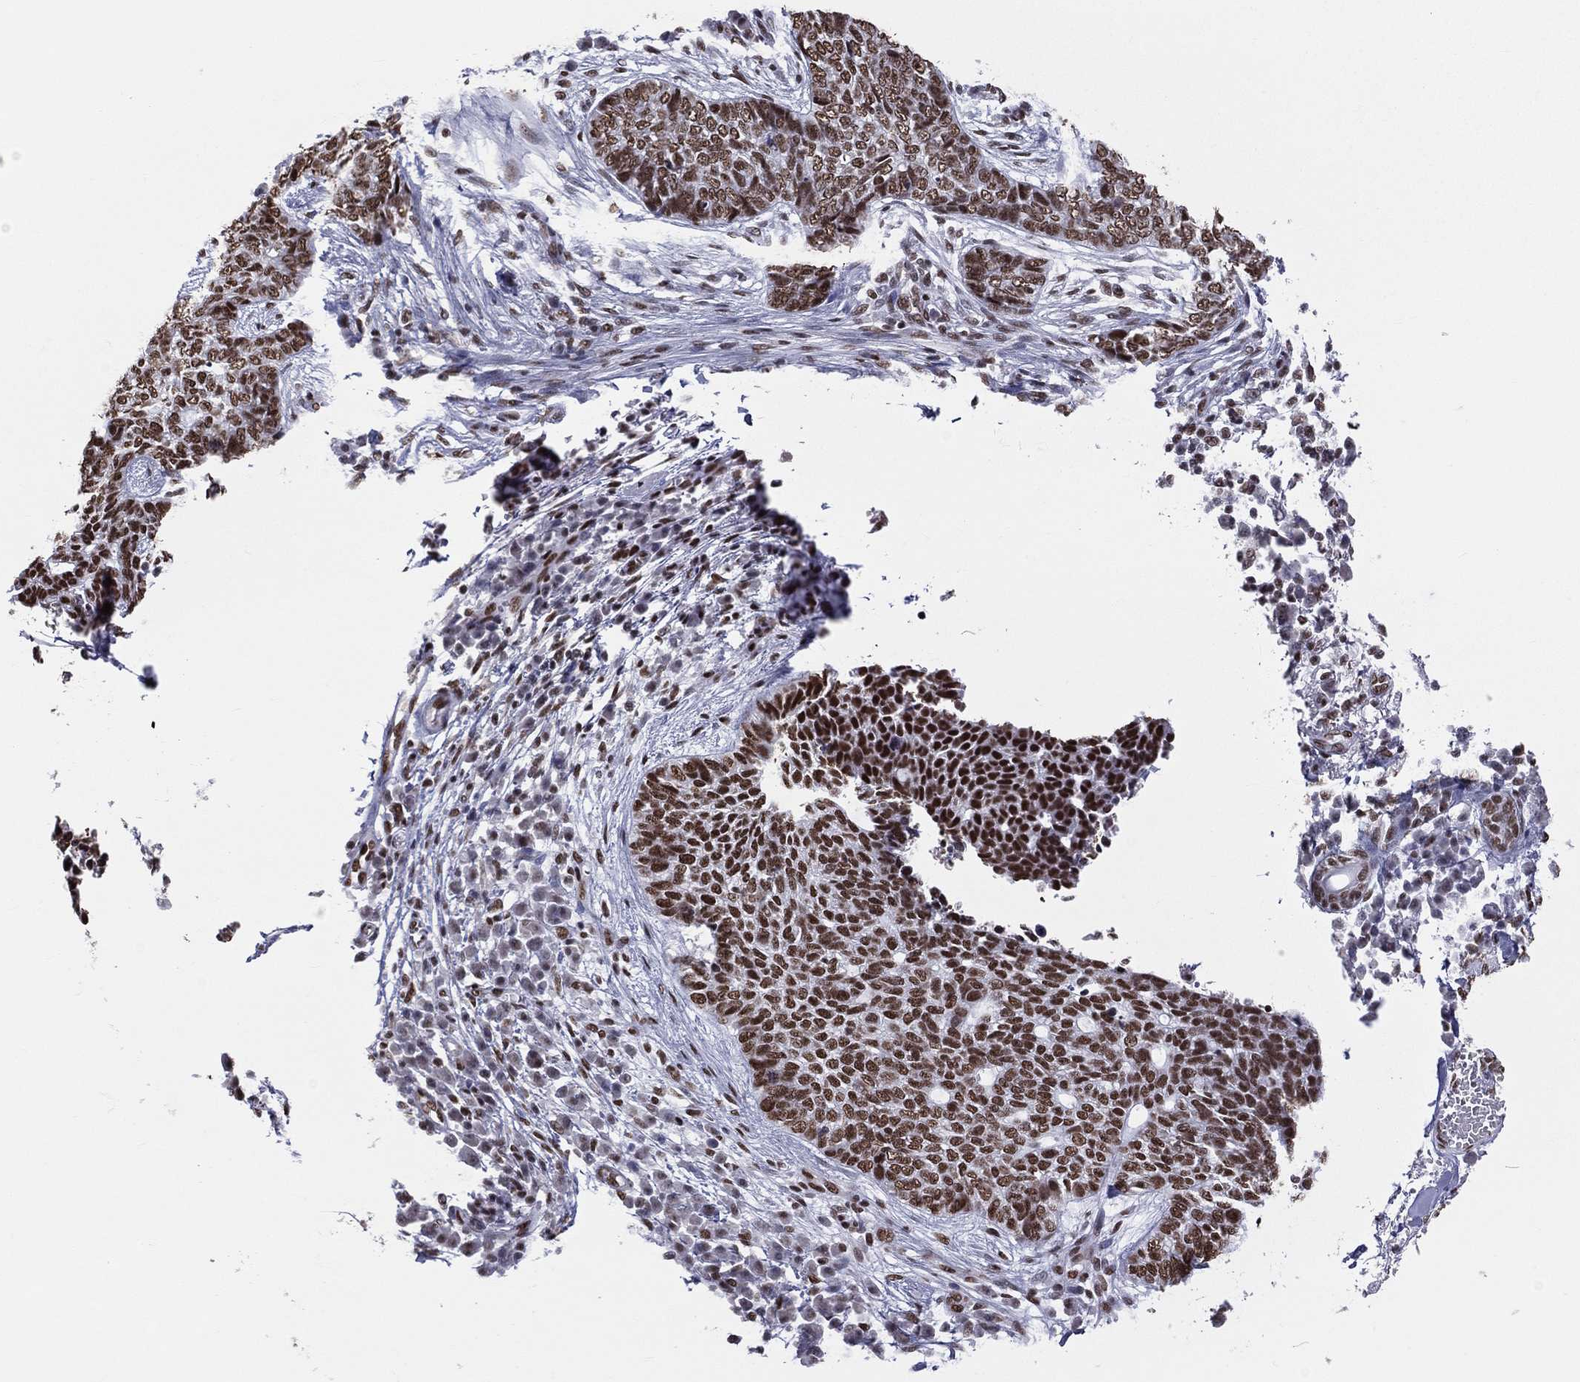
{"staining": {"intensity": "strong", "quantity": ">75%", "location": "nuclear"}, "tissue": "skin cancer", "cell_type": "Tumor cells", "image_type": "cancer", "snomed": [{"axis": "morphology", "description": "Basal cell carcinoma"}, {"axis": "topography", "description": "Skin"}], "caption": "A micrograph of human basal cell carcinoma (skin) stained for a protein demonstrates strong nuclear brown staining in tumor cells.", "gene": "ZNF7", "patient": {"sex": "female", "age": 69}}